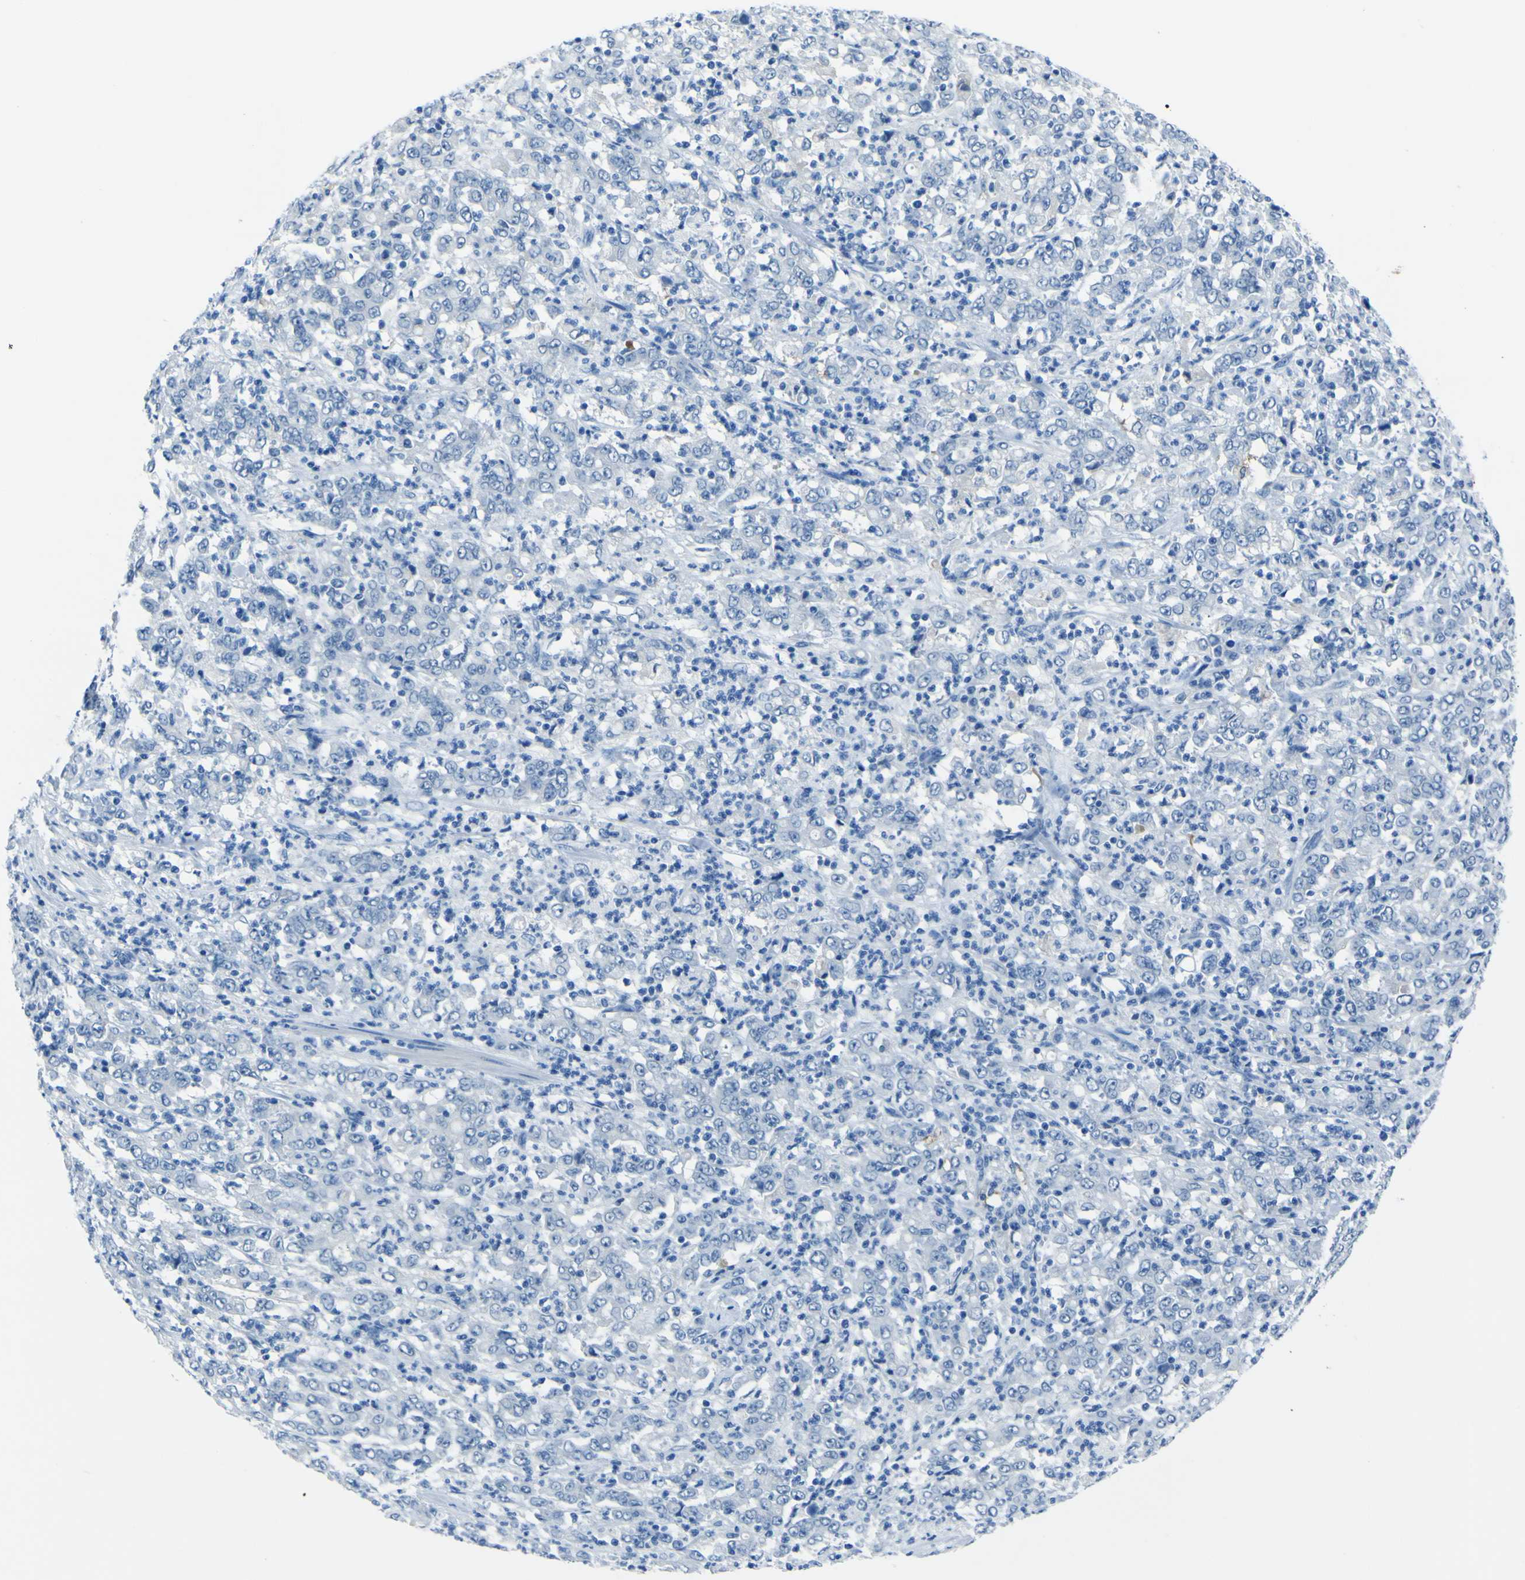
{"staining": {"intensity": "negative", "quantity": "none", "location": "none"}, "tissue": "stomach cancer", "cell_type": "Tumor cells", "image_type": "cancer", "snomed": [{"axis": "morphology", "description": "Adenocarcinoma, NOS"}, {"axis": "topography", "description": "Stomach, lower"}], "caption": "Immunohistochemical staining of human stomach cancer (adenocarcinoma) demonstrates no significant expression in tumor cells. Brightfield microscopy of immunohistochemistry (IHC) stained with DAB (3,3'-diaminobenzidine) (brown) and hematoxylin (blue), captured at high magnification.", "gene": "PHKG1", "patient": {"sex": "female", "age": 71}}